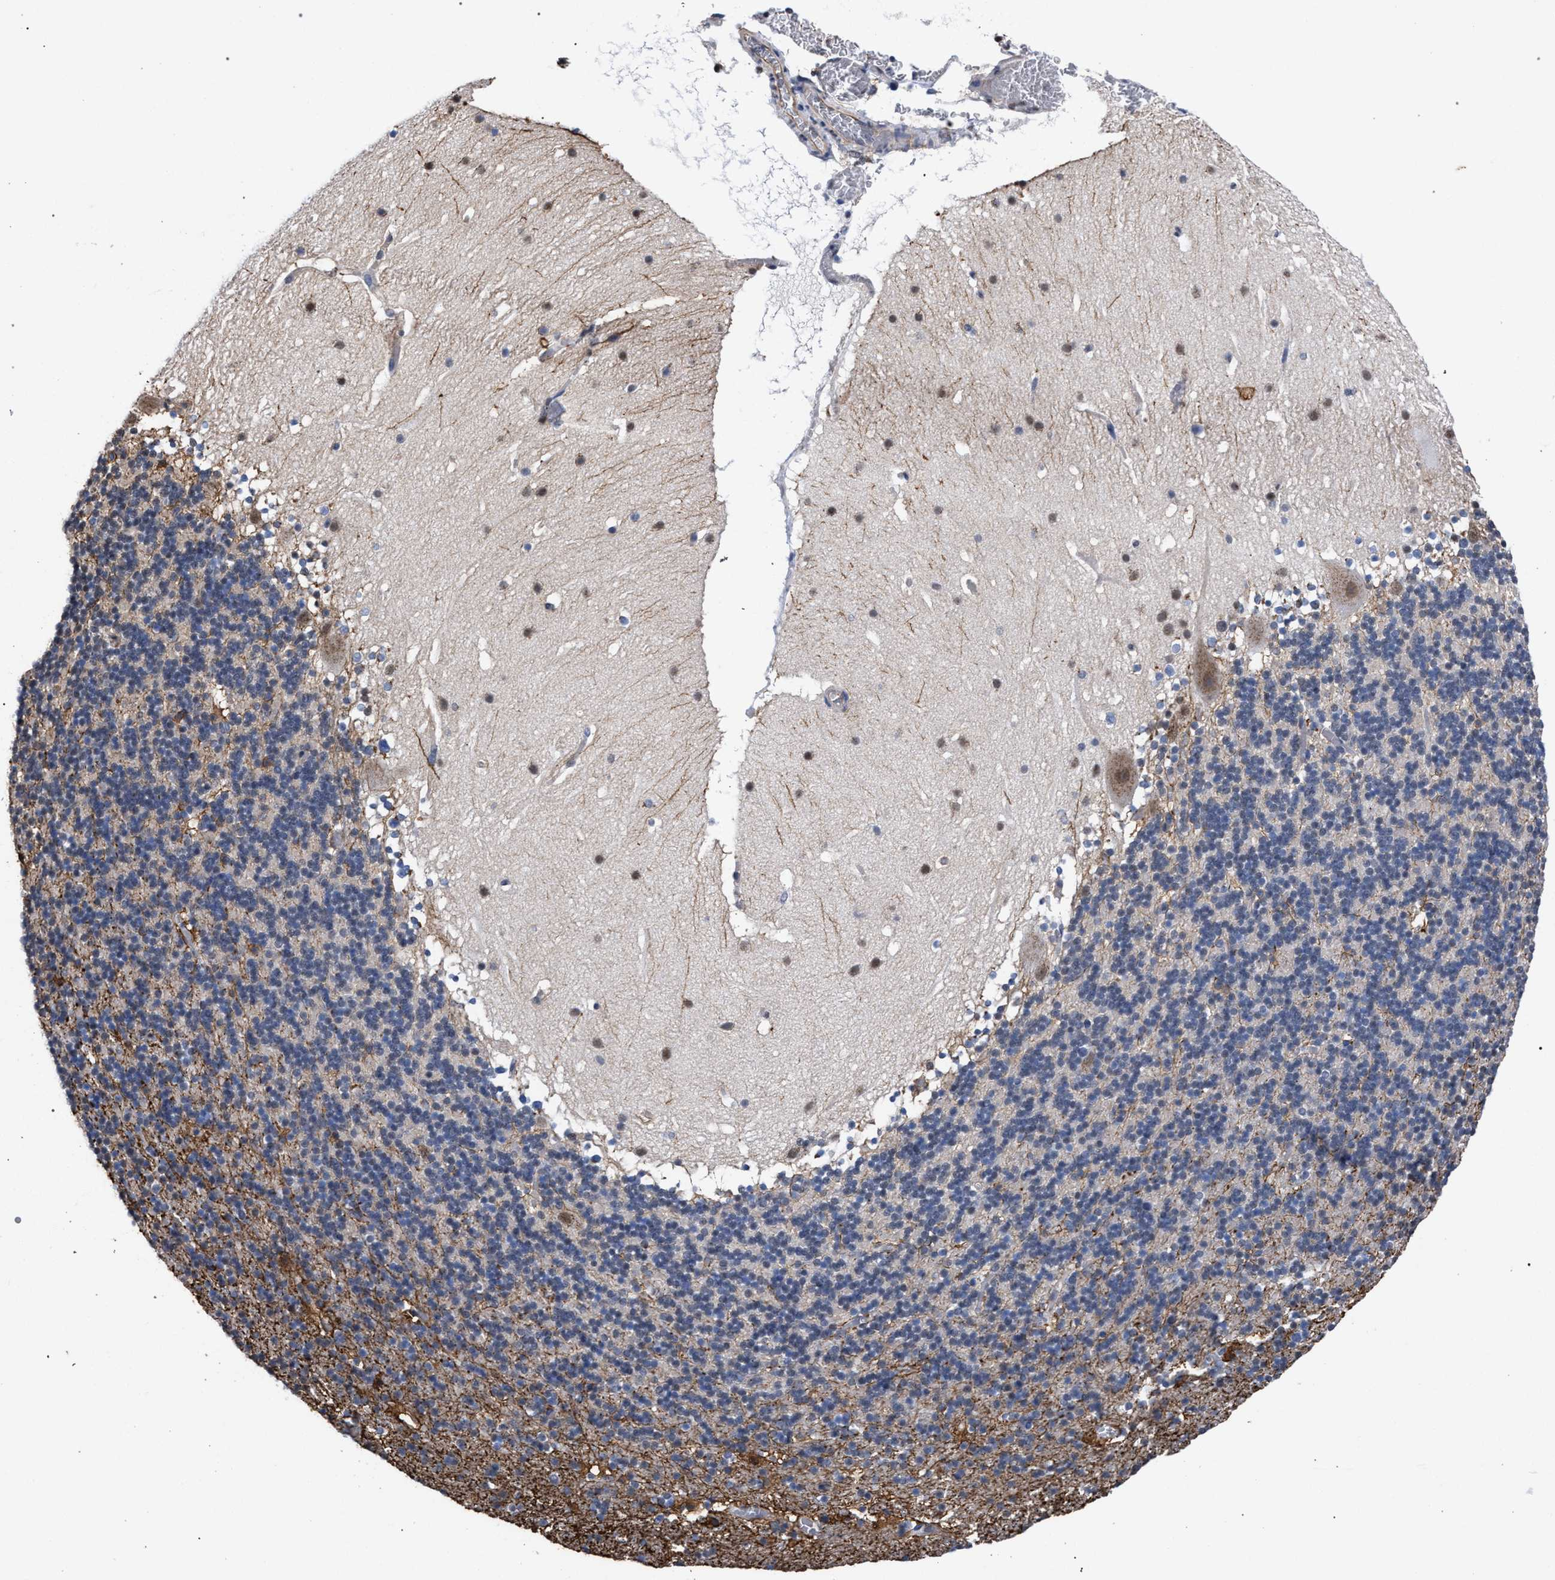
{"staining": {"intensity": "weak", "quantity": "<25%", "location": "cytoplasmic/membranous"}, "tissue": "cerebellum", "cell_type": "Cells in granular layer", "image_type": "normal", "snomed": [{"axis": "morphology", "description": "Normal tissue, NOS"}, {"axis": "topography", "description": "Cerebellum"}], "caption": "An immunohistochemistry (IHC) image of unremarkable cerebellum is shown. There is no staining in cells in granular layer of cerebellum.", "gene": "GOLGA2", "patient": {"sex": "male", "age": 45}}